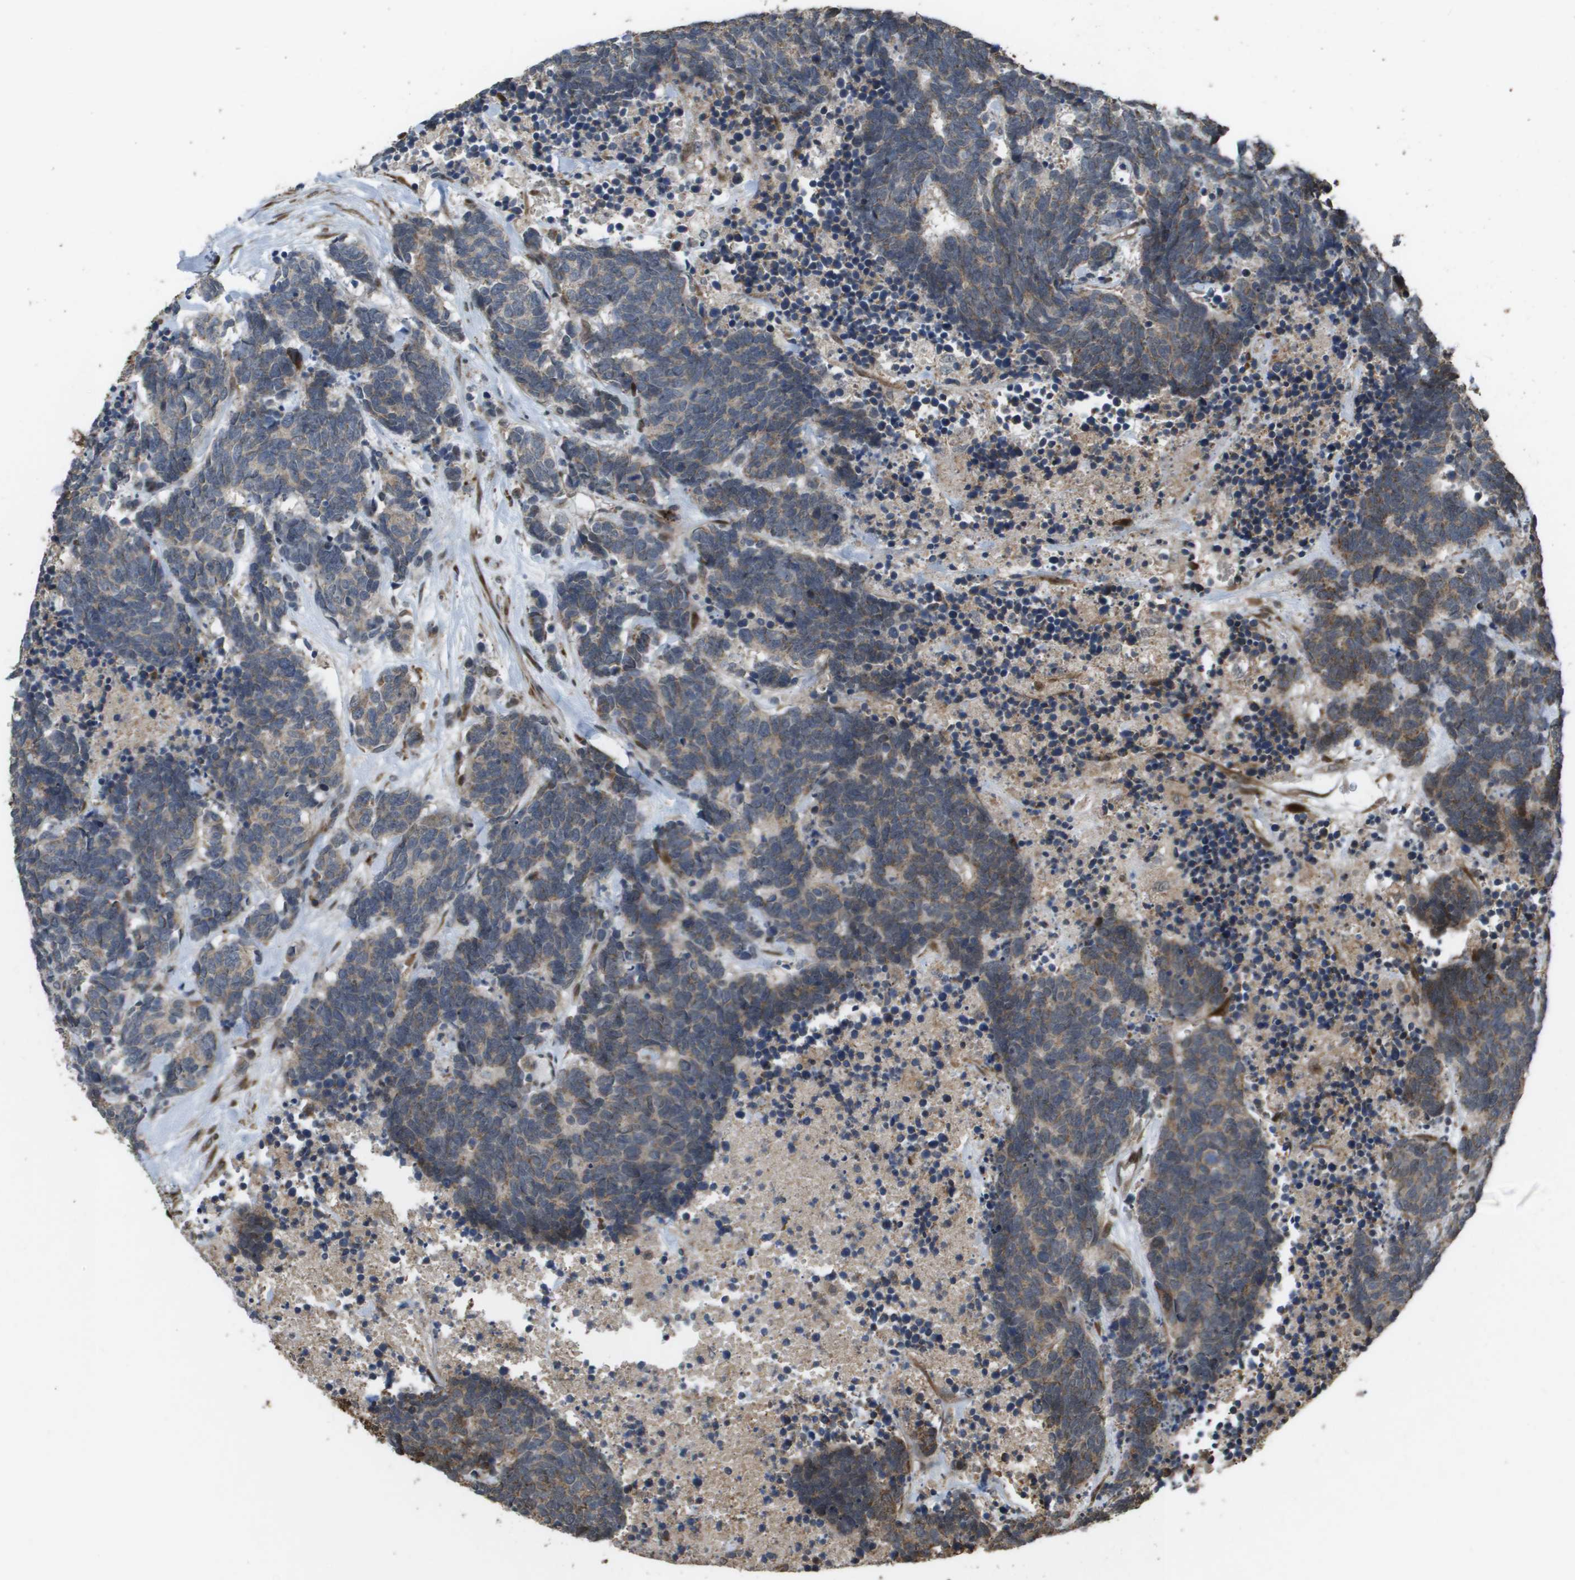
{"staining": {"intensity": "weak", "quantity": "25%-75%", "location": "cytoplasmic/membranous"}, "tissue": "carcinoid", "cell_type": "Tumor cells", "image_type": "cancer", "snomed": [{"axis": "morphology", "description": "Carcinoma, NOS"}, {"axis": "morphology", "description": "Carcinoid, malignant, NOS"}, {"axis": "topography", "description": "Urinary bladder"}], "caption": "Weak cytoplasmic/membranous staining is present in about 25%-75% of tumor cells in carcinoid. (brown staining indicates protein expression, while blue staining denotes nuclei).", "gene": "AXIN2", "patient": {"sex": "male", "age": 57}}